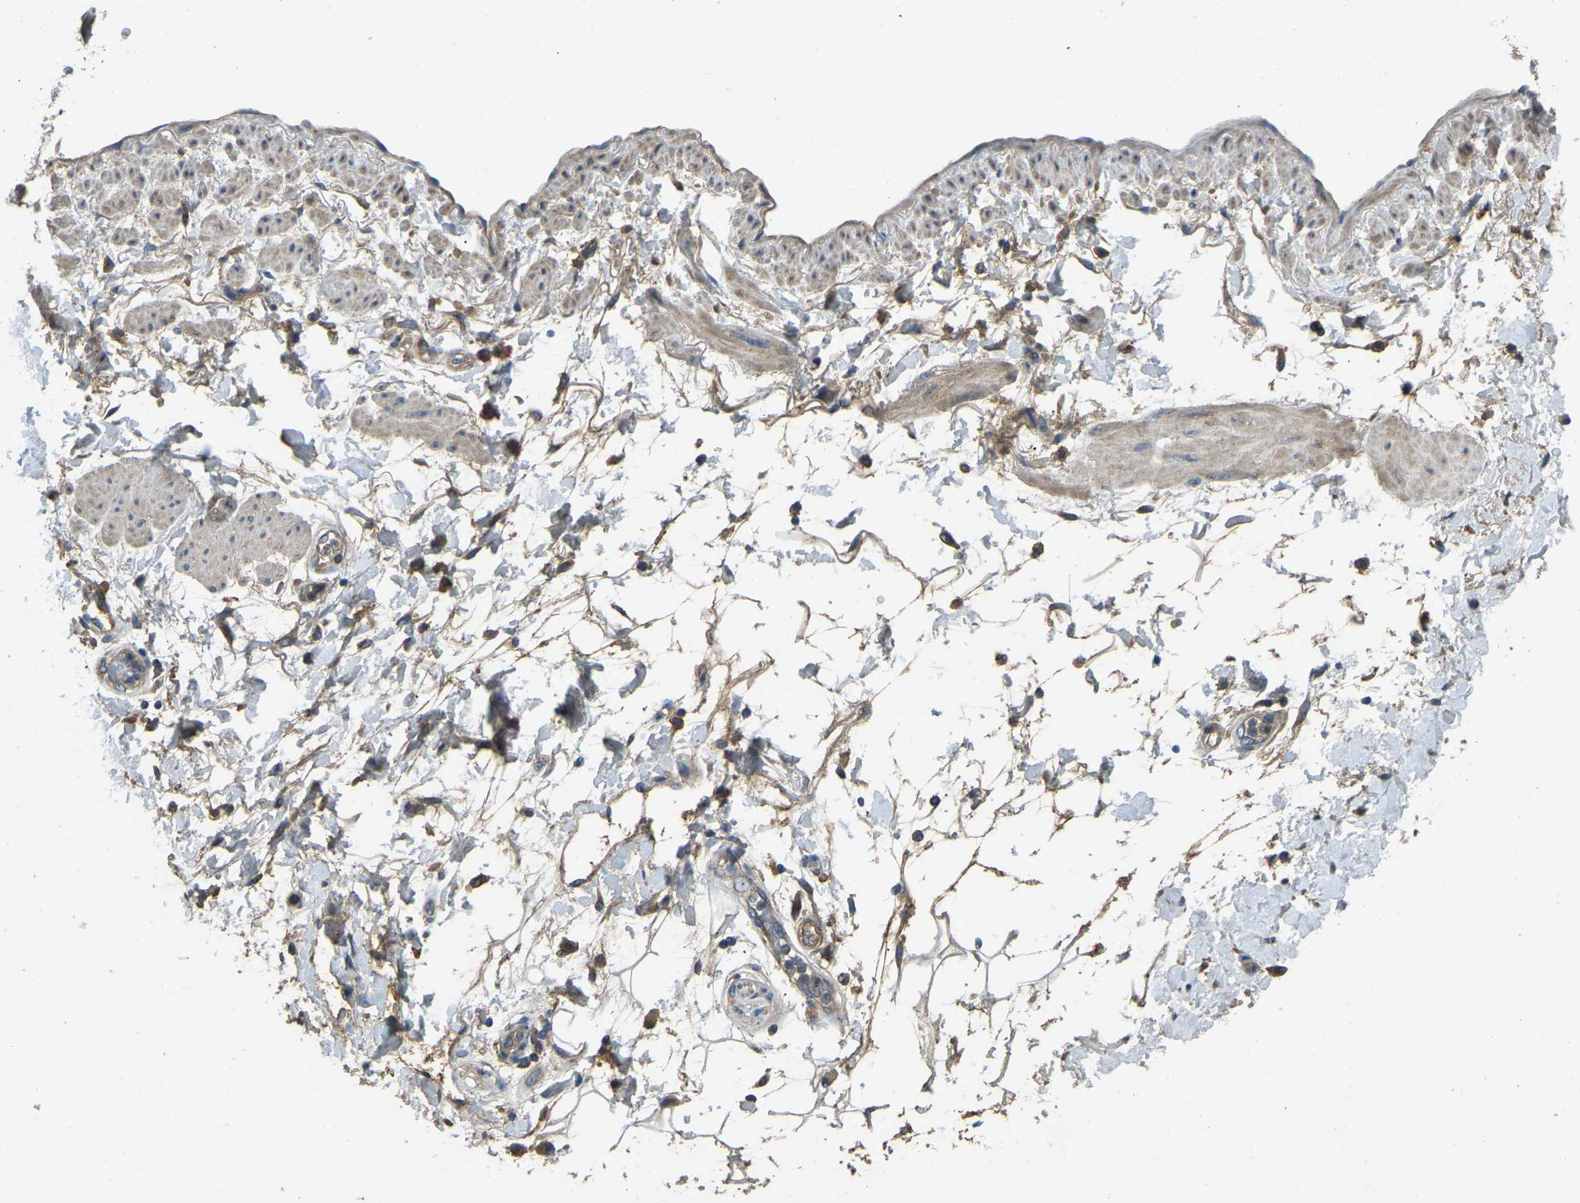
{"staining": {"intensity": "weak", "quantity": ">75%", "location": "cytoplasmic/membranous"}, "tissue": "adipose tissue", "cell_type": "Adipocytes", "image_type": "normal", "snomed": [{"axis": "morphology", "description": "Normal tissue, NOS"}, {"axis": "morphology", "description": "Adenocarcinoma, NOS"}, {"axis": "topography", "description": "Duodenum"}, {"axis": "topography", "description": "Peripheral nerve tissue"}], "caption": "Approximately >75% of adipocytes in normal adipose tissue reveal weak cytoplasmic/membranous protein staining as visualized by brown immunohistochemical staining.", "gene": "ATP8B1", "patient": {"sex": "female", "age": 60}}